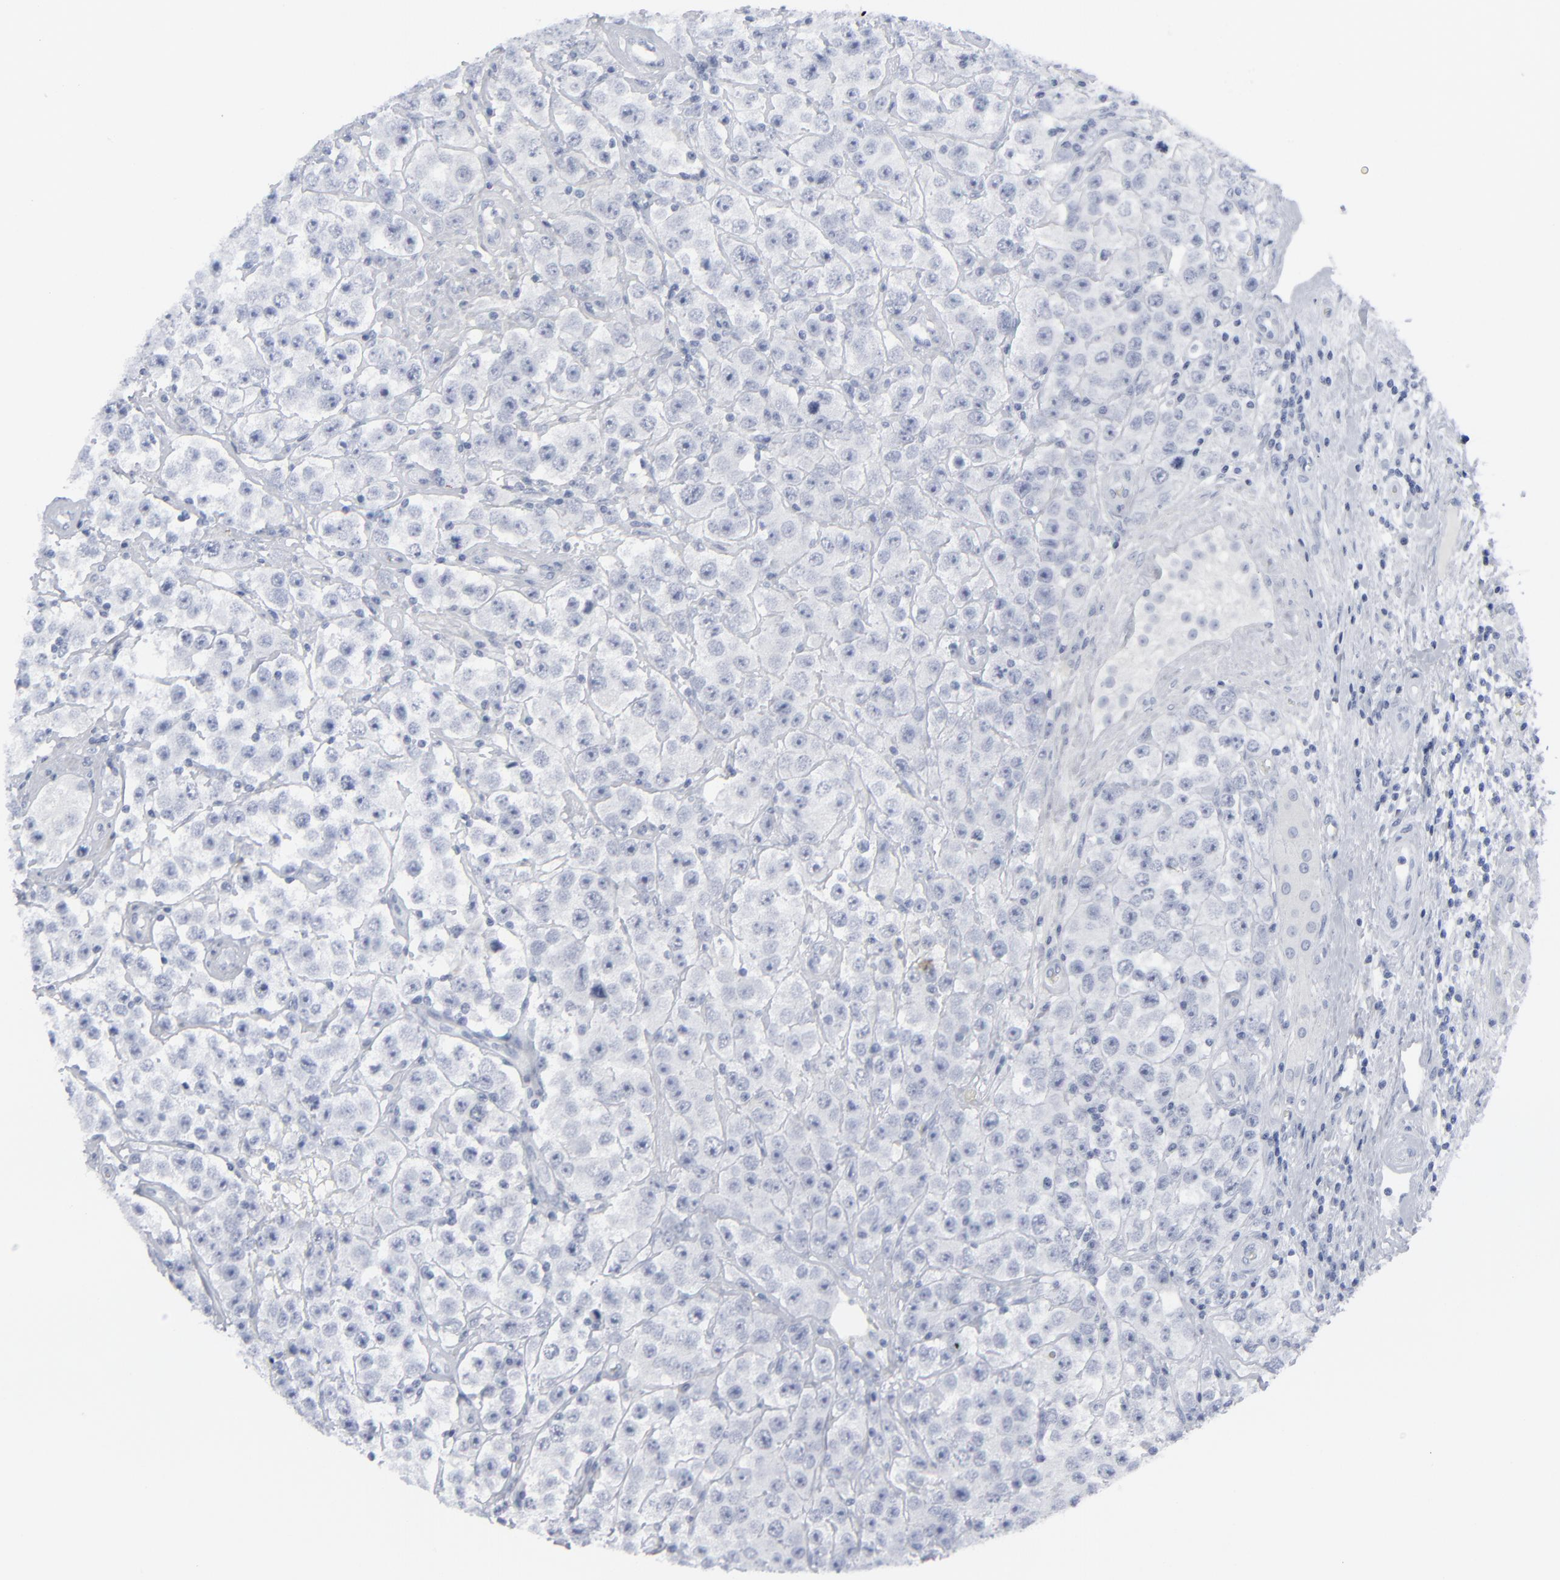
{"staining": {"intensity": "negative", "quantity": "none", "location": "none"}, "tissue": "testis cancer", "cell_type": "Tumor cells", "image_type": "cancer", "snomed": [{"axis": "morphology", "description": "Seminoma, NOS"}, {"axis": "topography", "description": "Testis"}], "caption": "Tumor cells are negative for brown protein staining in testis seminoma. (Immunohistochemistry, brightfield microscopy, high magnification).", "gene": "MSLN", "patient": {"sex": "male", "age": 52}}